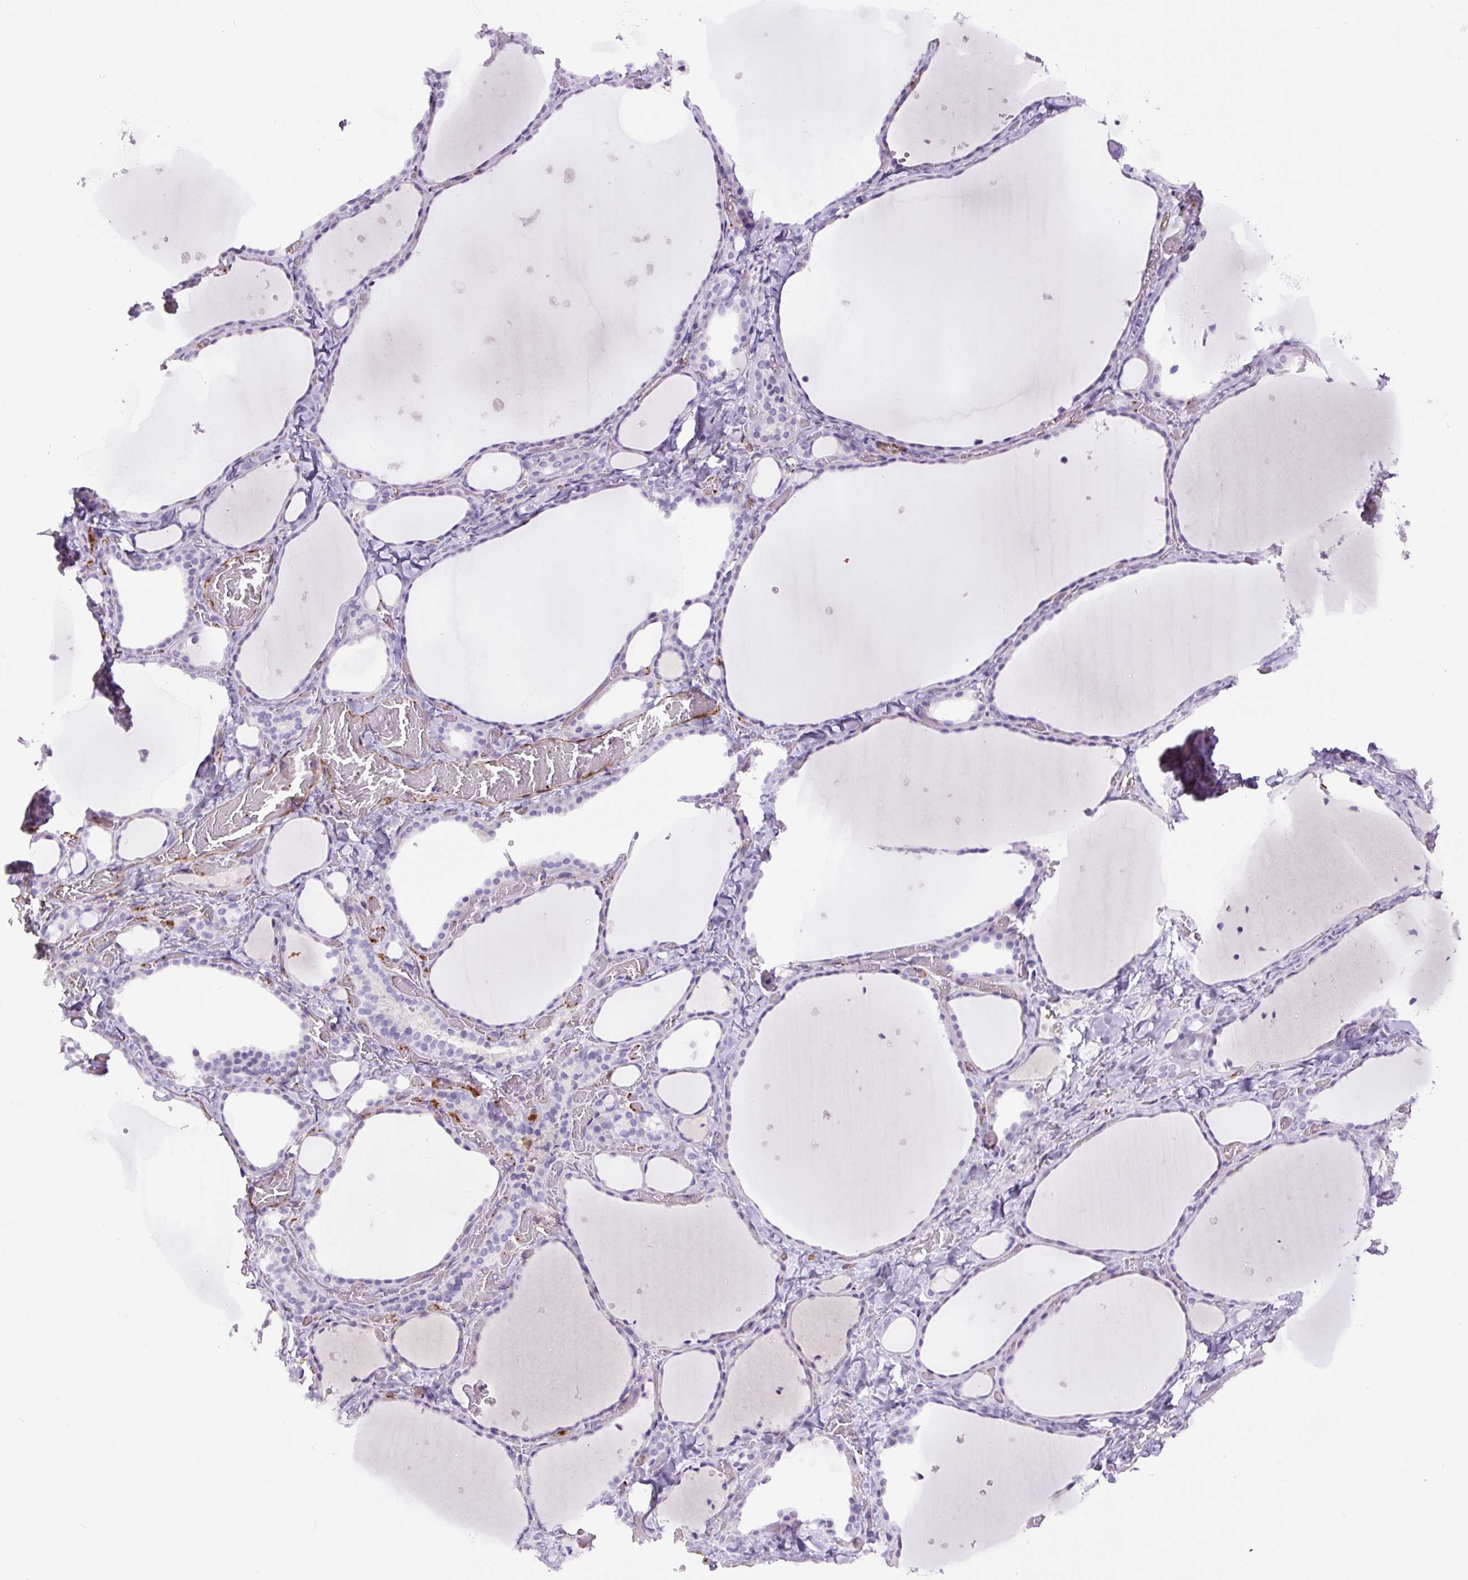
{"staining": {"intensity": "negative", "quantity": "none", "location": "none"}, "tissue": "thyroid gland", "cell_type": "Glandular cells", "image_type": "normal", "snomed": [{"axis": "morphology", "description": "Normal tissue, NOS"}, {"axis": "topography", "description": "Thyroid gland"}], "caption": "The immunohistochemistry image has no significant expression in glandular cells of thyroid gland.", "gene": "B3GALT5", "patient": {"sex": "female", "age": 36}}